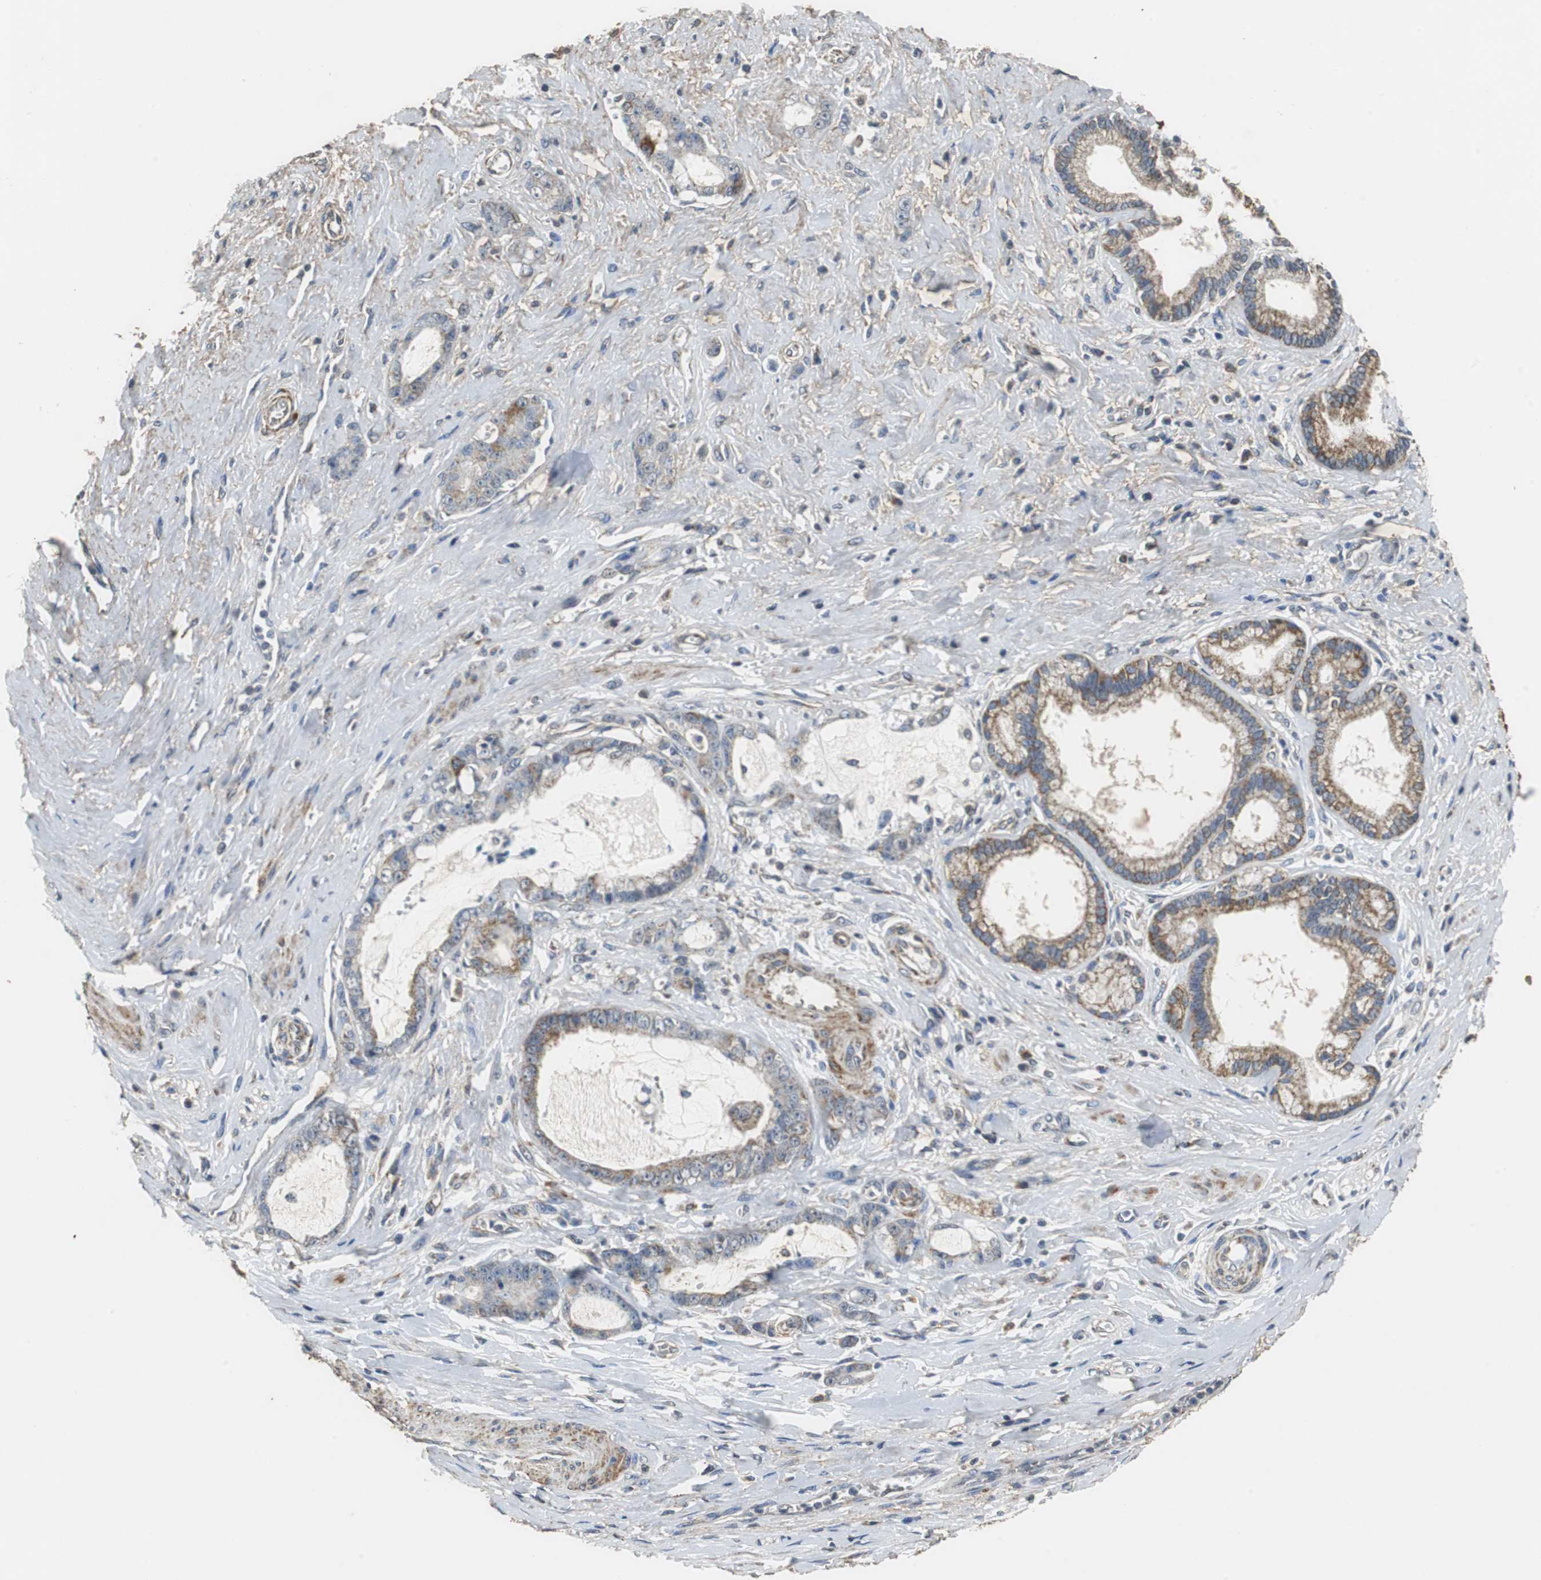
{"staining": {"intensity": "weak", "quantity": "25%-75%", "location": "cytoplasmic/membranous"}, "tissue": "pancreatic cancer", "cell_type": "Tumor cells", "image_type": "cancer", "snomed": [{"axis": "morphology", "description": "Adenocarcinoma, NOS"}, {"axis": "topography", "description": "Pancreas"}], "caption": "The histopathology image reveals staining of pancreatic adenocarcinoma, revealing weak cytoplasmic/membranous protein staining (brown color) within tumor cells.", "gene": "NNT", "patient": {"sex": "female", "age": 73}}